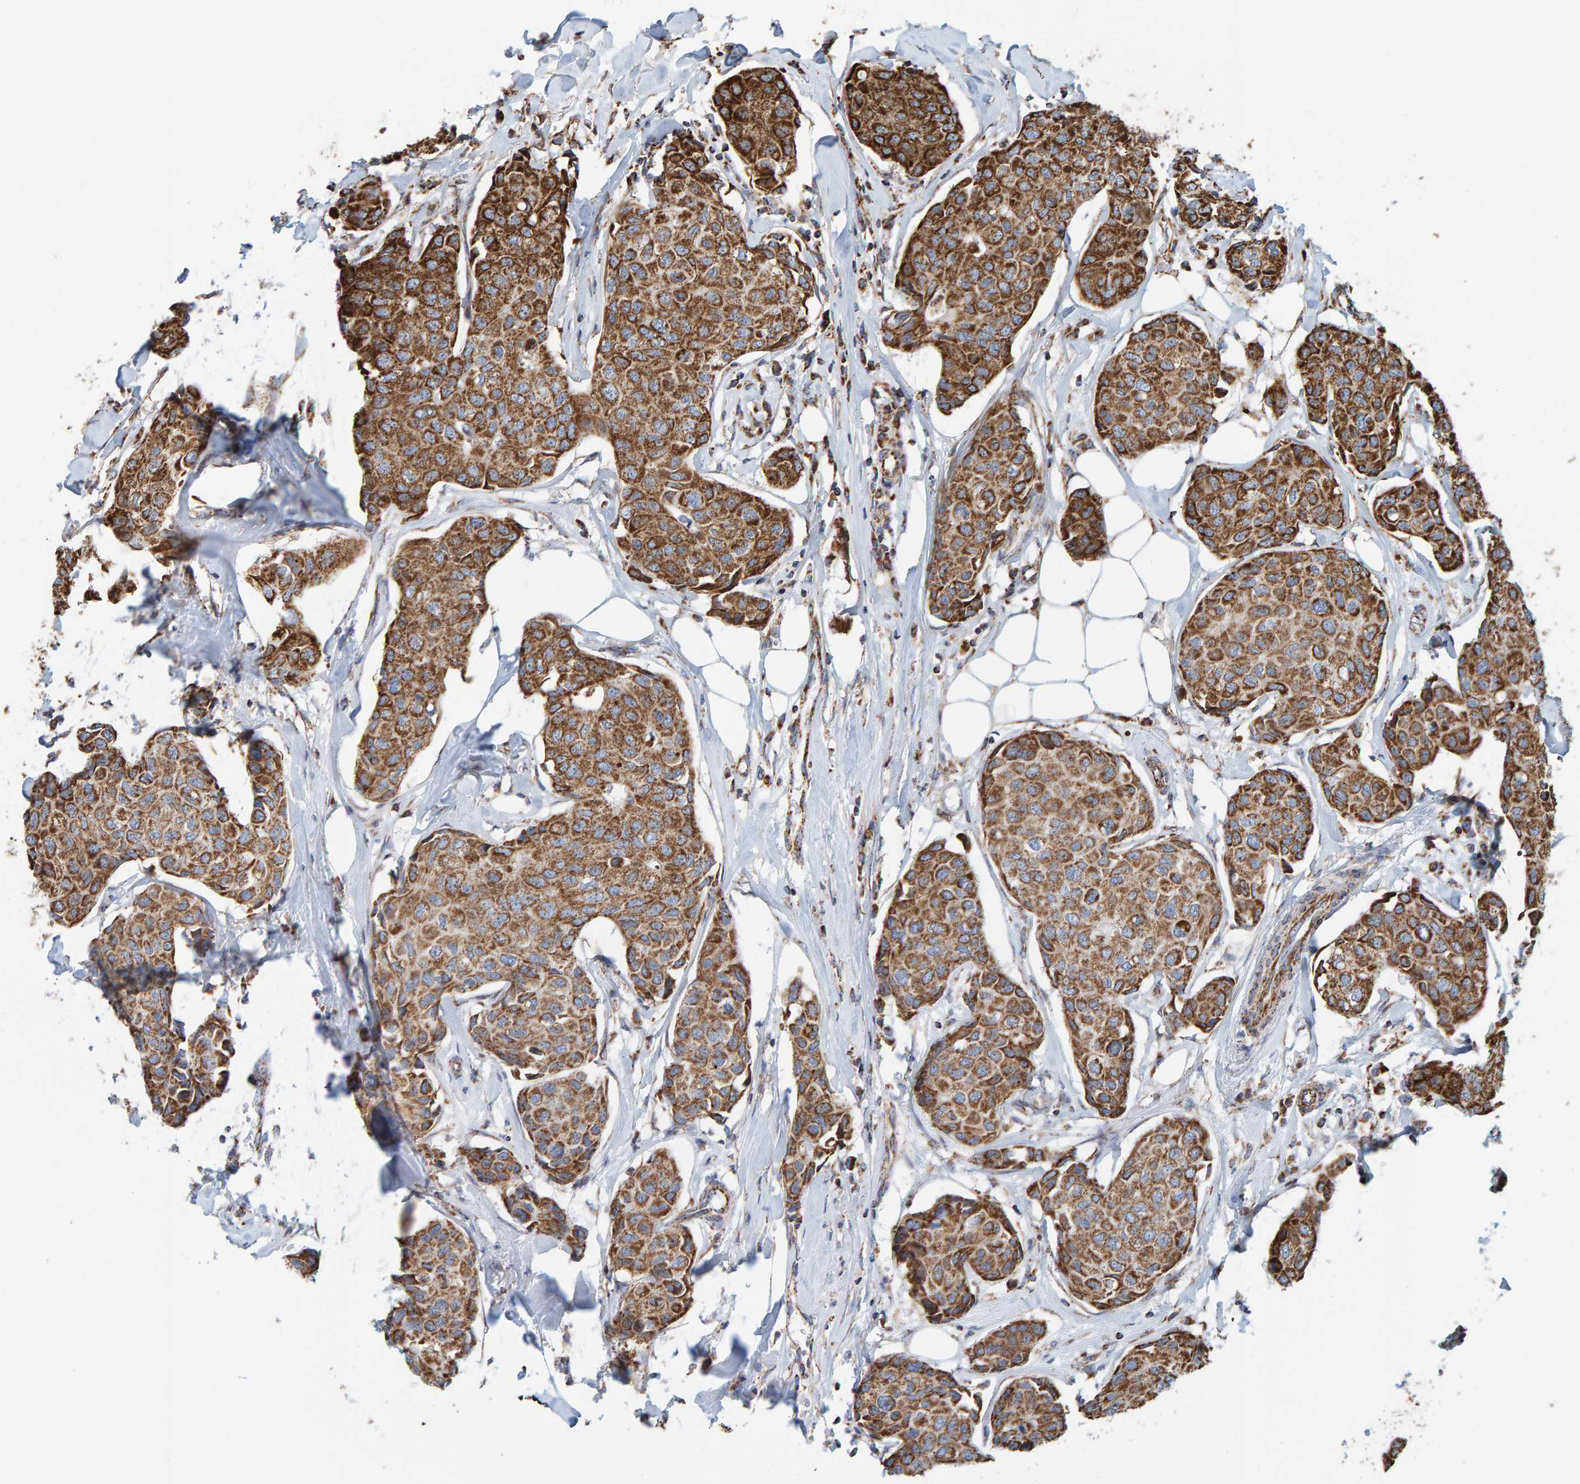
{"staining": {"intensity": "moderate", "quantity": ">75%", "location": "cytoplasmic/membranous"}, "tissue": "breast cancer", "cell_type": "Tumor cells", "image_type": "cancer", "snomed": [{"axis": "morphology", "description": "Duct carcinoma"}, {"axis": "topography", "description": "Breast"}], "caption": "This is an image of immunohistochemistry staining of breast invasive ductal carcinoma, which shows moderate staining in the cytoplasmic/membranous of tumor cells.", "gene": "MRPL45", "patient": {"sex": "female", "age": 80}}